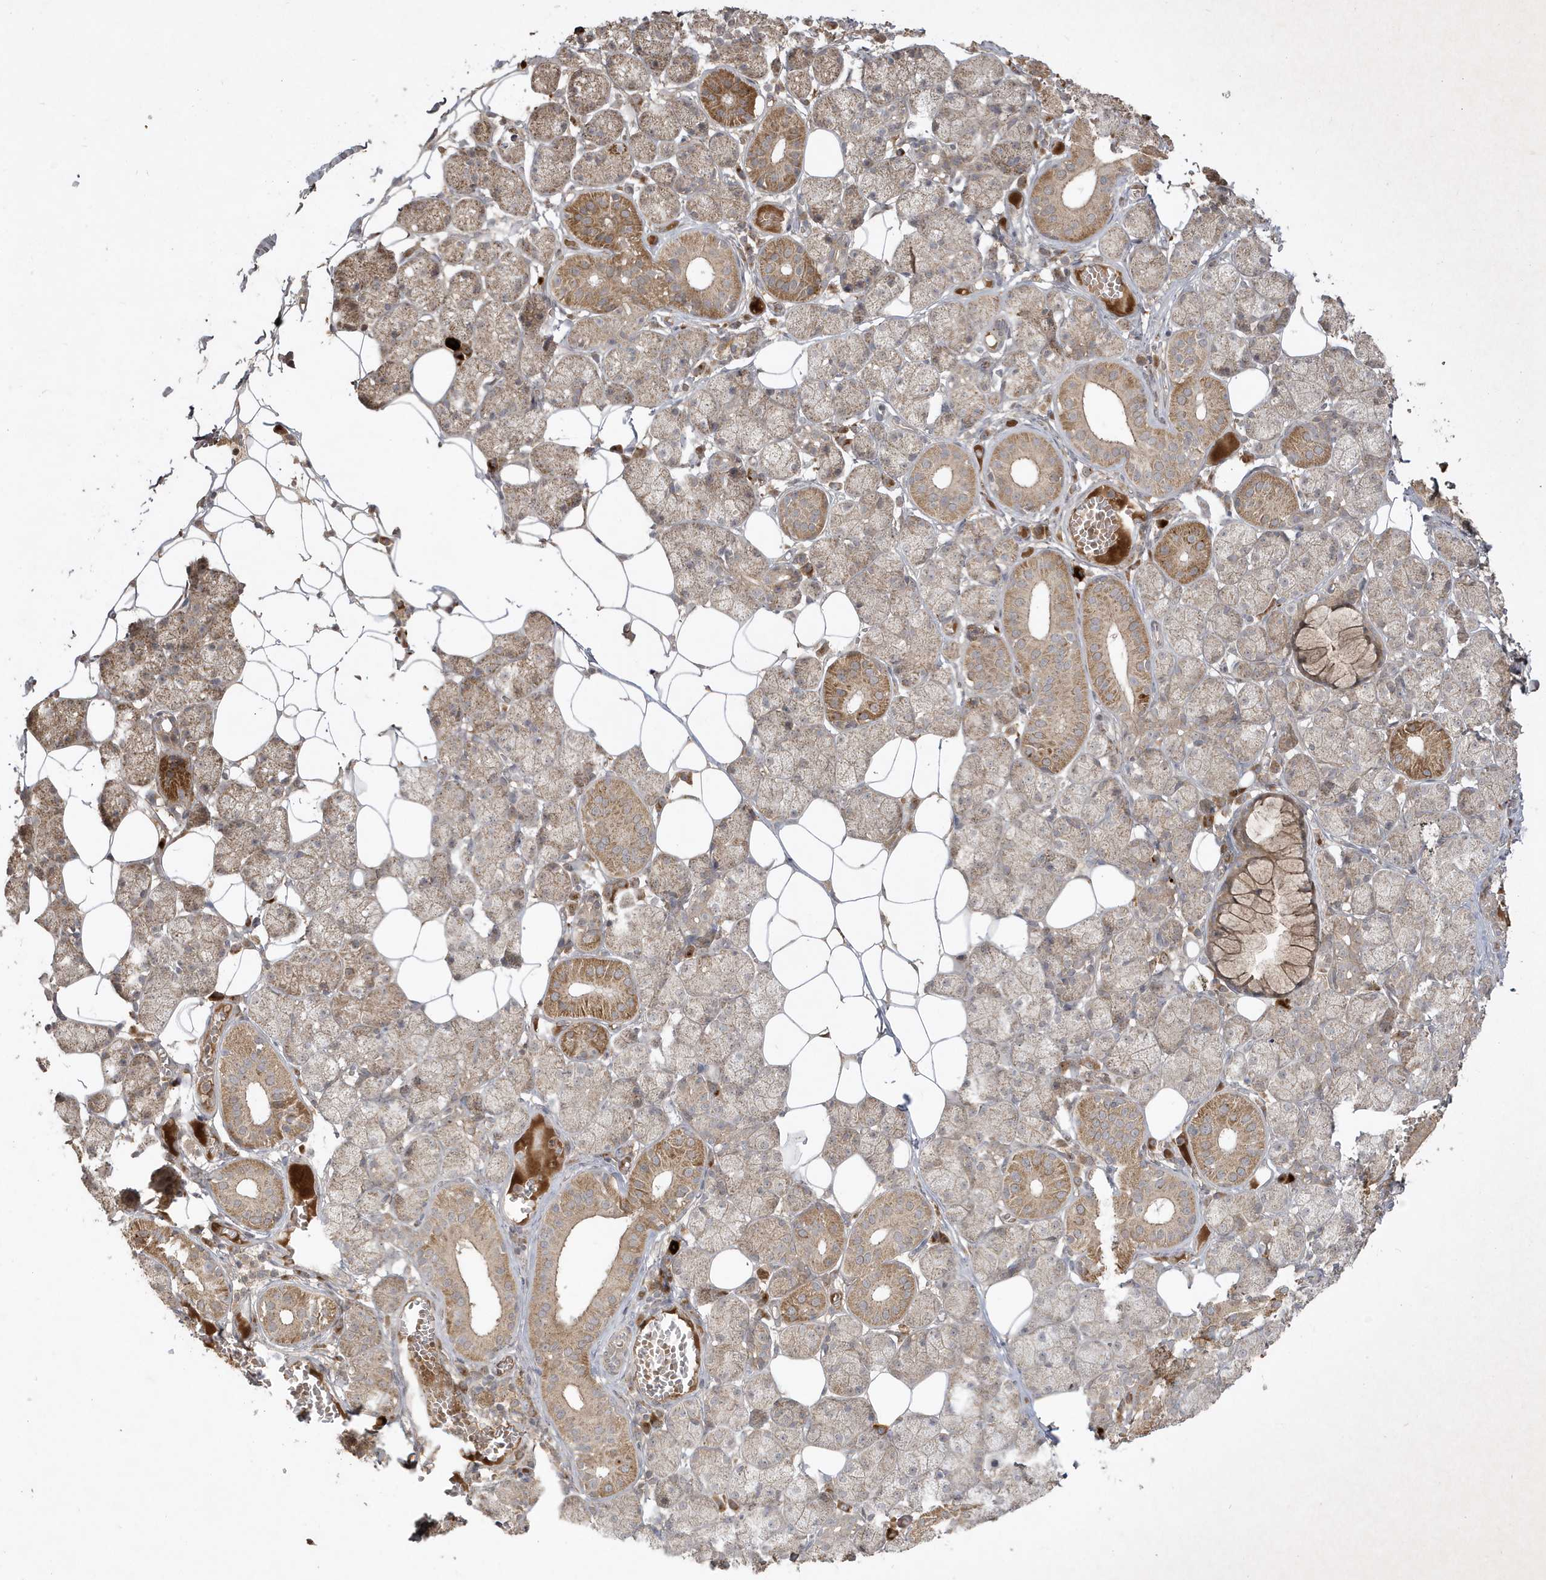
{"staining": {"intensity": "moderate", "quantity": ">75%", "location": "cytoplasmic/membranous"}, "tissue": "salivary gland", "cell_type": "Glandular cells", "image_type": "normal", "snomed": [{"axis": "morphology", "description": "Normal tissue, NOS"}, {"axis": "topography", "description": "Salivary gland"}], "caption": "Unremarkable salivary gland demonstrates moderate cytoplasmic/membranous staining in approximately >75% of glandular cells.", "gene": "FAM83C", "patient": {"sex": "female", "age": 33}}